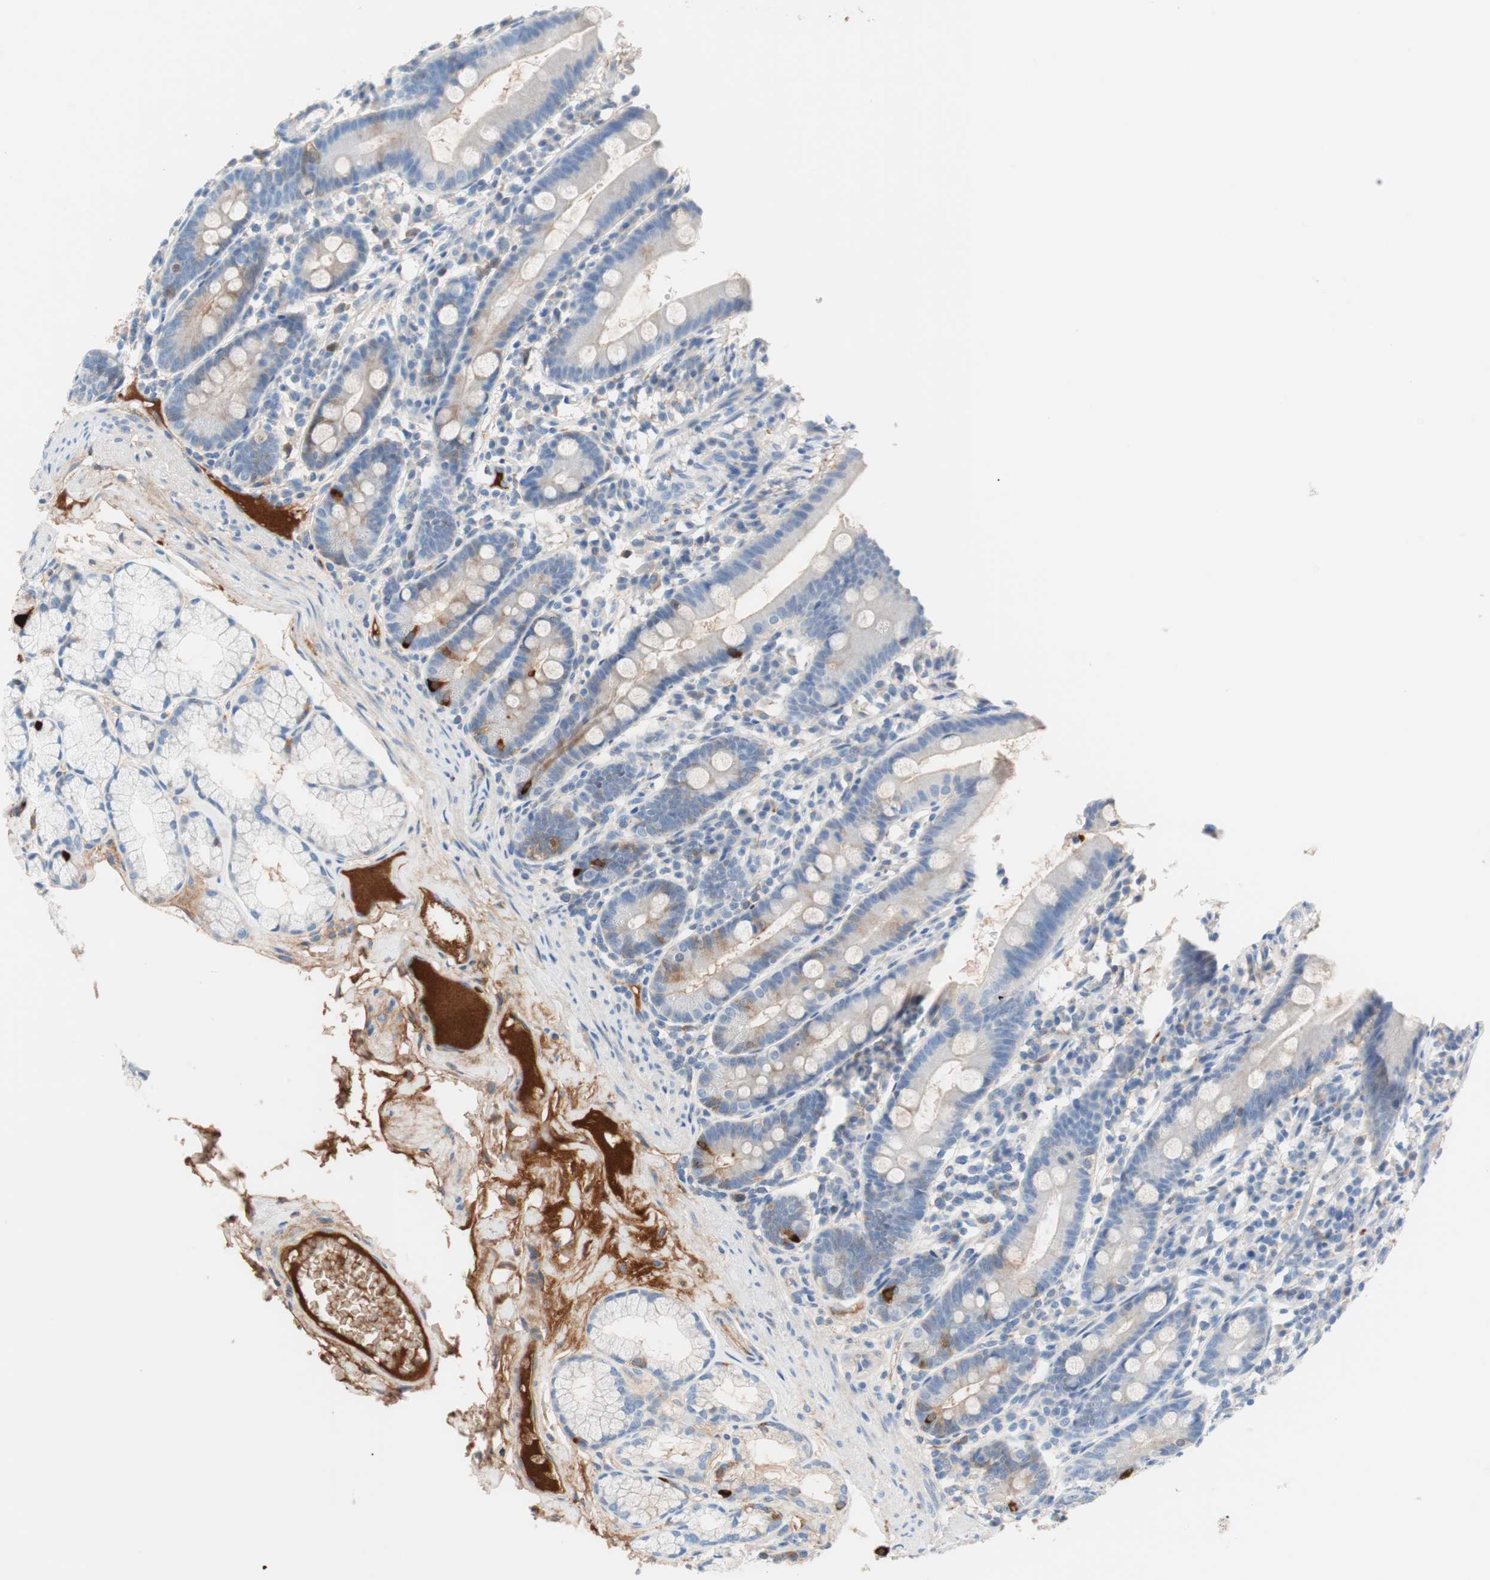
{"staining": {"intensity": "strong", "quantity": "<25%", "location": "cytoplasmic/membranous"}, "tissue": "duodenum", "cell_type": "Glandular cells", "image_type": "normal", "snomed": [{"axis": "morphology", "description": "Normal tissue, NOS"}, {"axis": "topography", "description": "Duodenum"}], "caption": "IHC photomicrograph of normal human duodenum stained for a protein (brown), which shows medium levels of strong cytoplasmic/membranous positivity in approximately <25% of glandular cells.", "gene": "RBP4", "patient": {"sex": "male", "age": 50}}